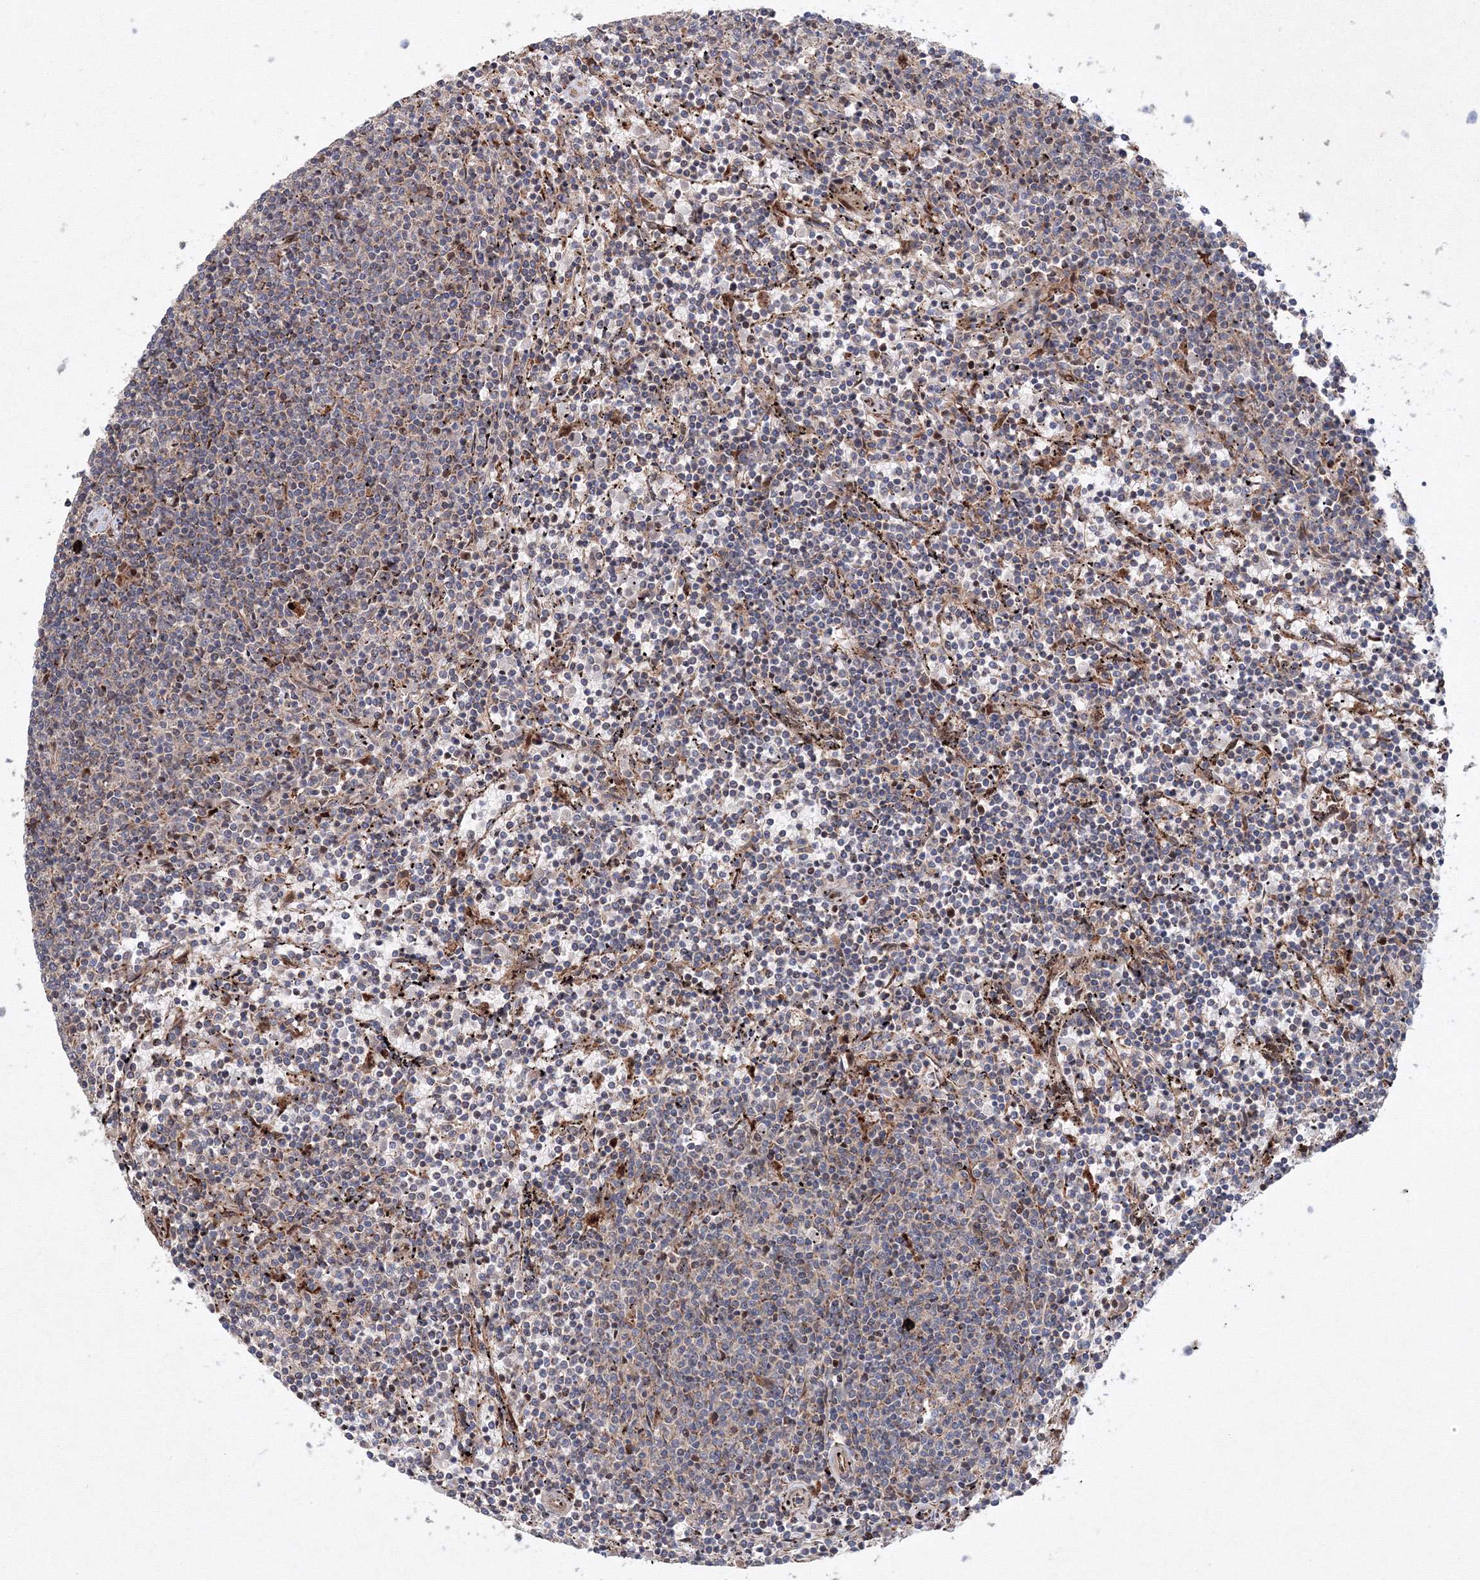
{"staining": {"intensity": "negative", "quantity": "none", "location": "none"}, "tissue": "lymphoma", "cell_type": "Tumor cells", "image_type": "cancer", "snomed": [{"axis": "morphology", "description": "Malignant lymphoma, non-Hodgkin's type, Low grade"}, {"axis": "topography", "description": "Spleen"}], "caption": "Protein analysis of lymphoma reveals no significant expression in tumor cells.", "gene": "ANKAR", "patient": {"sex": "female", "age": 50}}